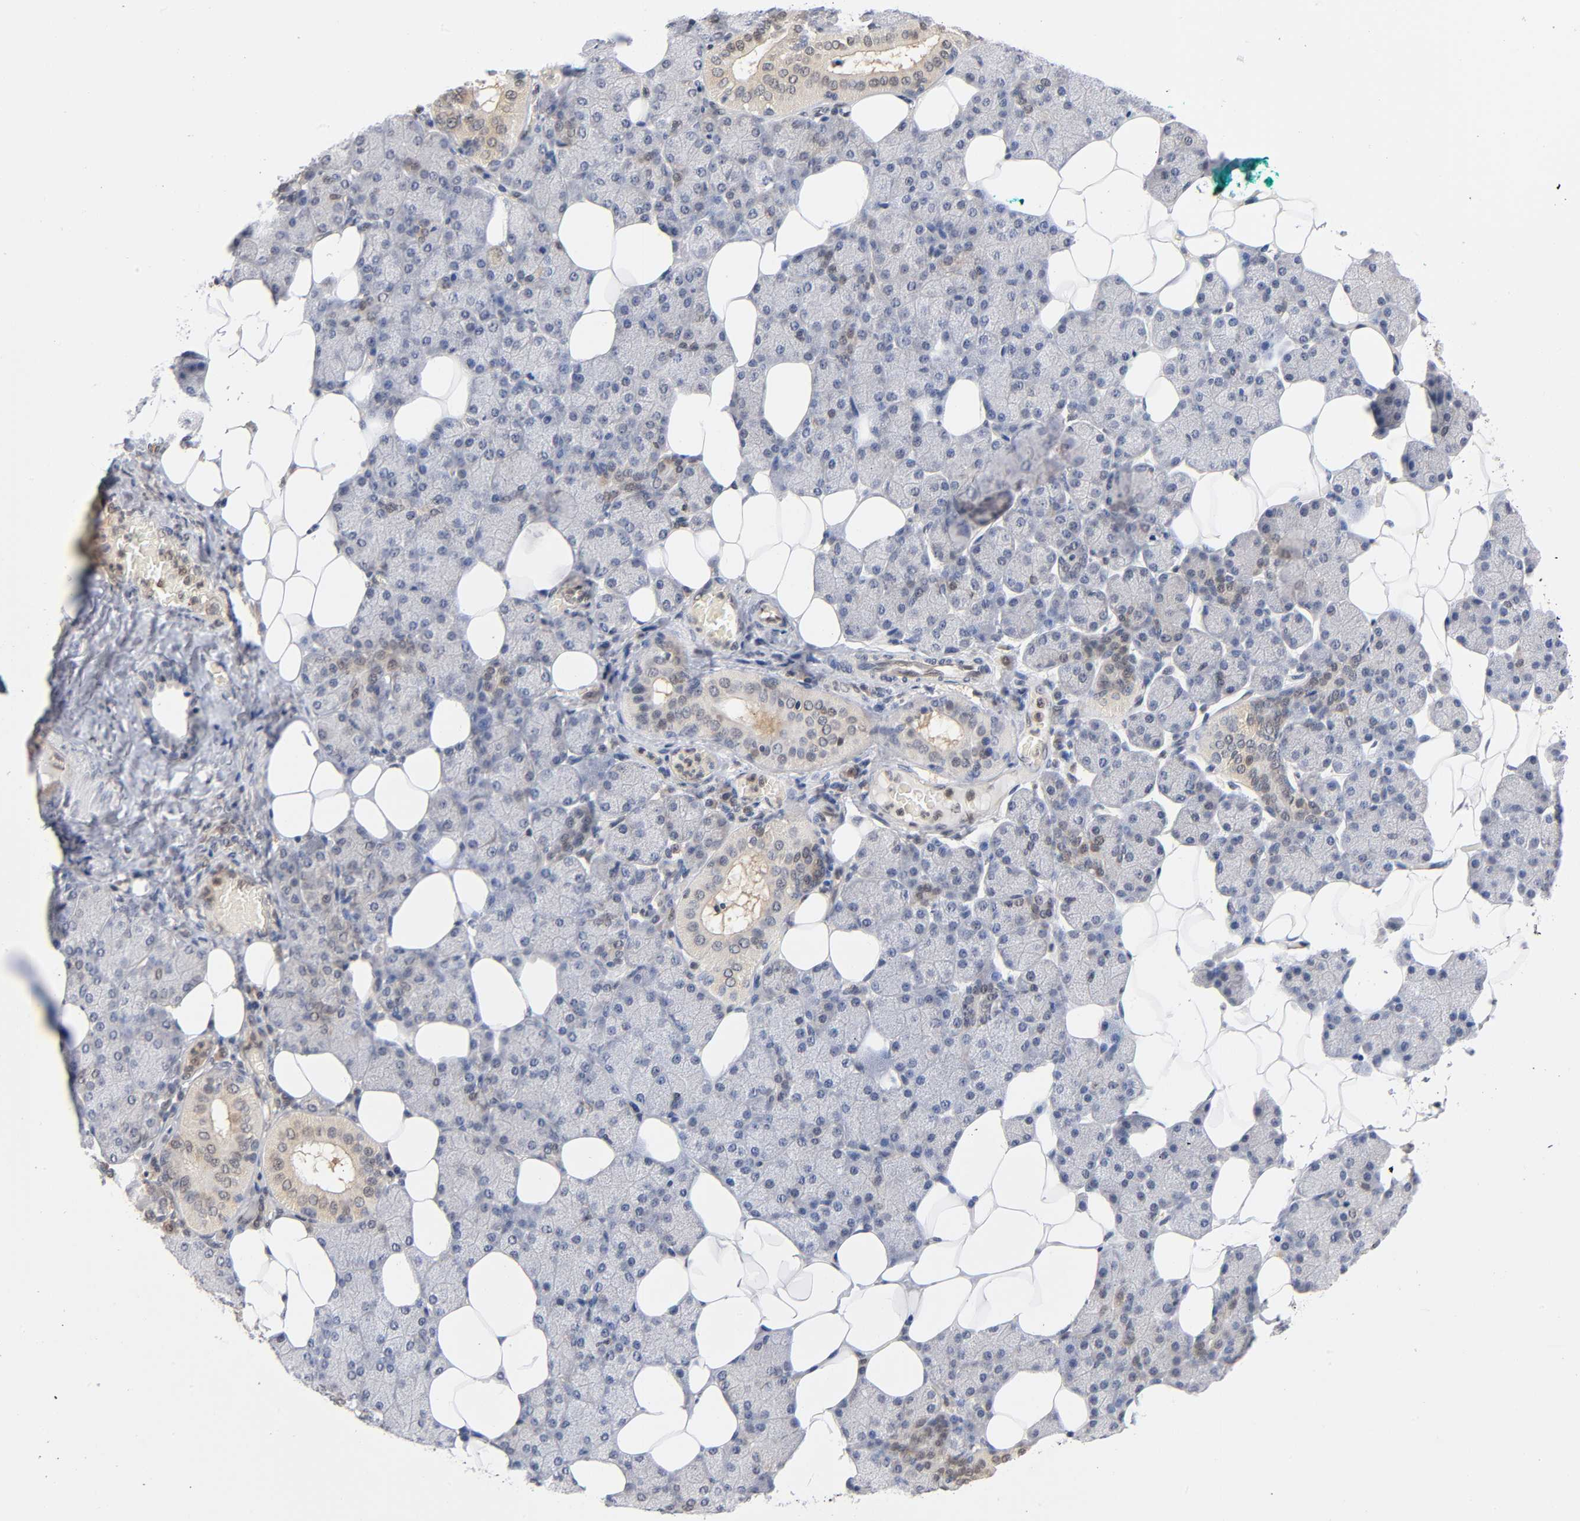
{"staining": {"intensity": "moderate", "quantity": "<25%", "location": "cytoplasmic/membranous"}, "tissue": "salivary gland", "cell_type": "Glandular cells", "image_type": "normal", "snomed": [{"axis": "morphology", "description": "Normal tissue, NOS"}, {"axis": "topography", "description": "Lymph node"}, {"axis": "topography", "description": "Salivary gland"}], "caption": "Human salivary gland stained for a protein (brown) displays moderate cytoplasmic/membranous positive expression in about <25% of glandular cells.", "gene": "DFFB", "patient": {"sex": "male", "age": 8}}